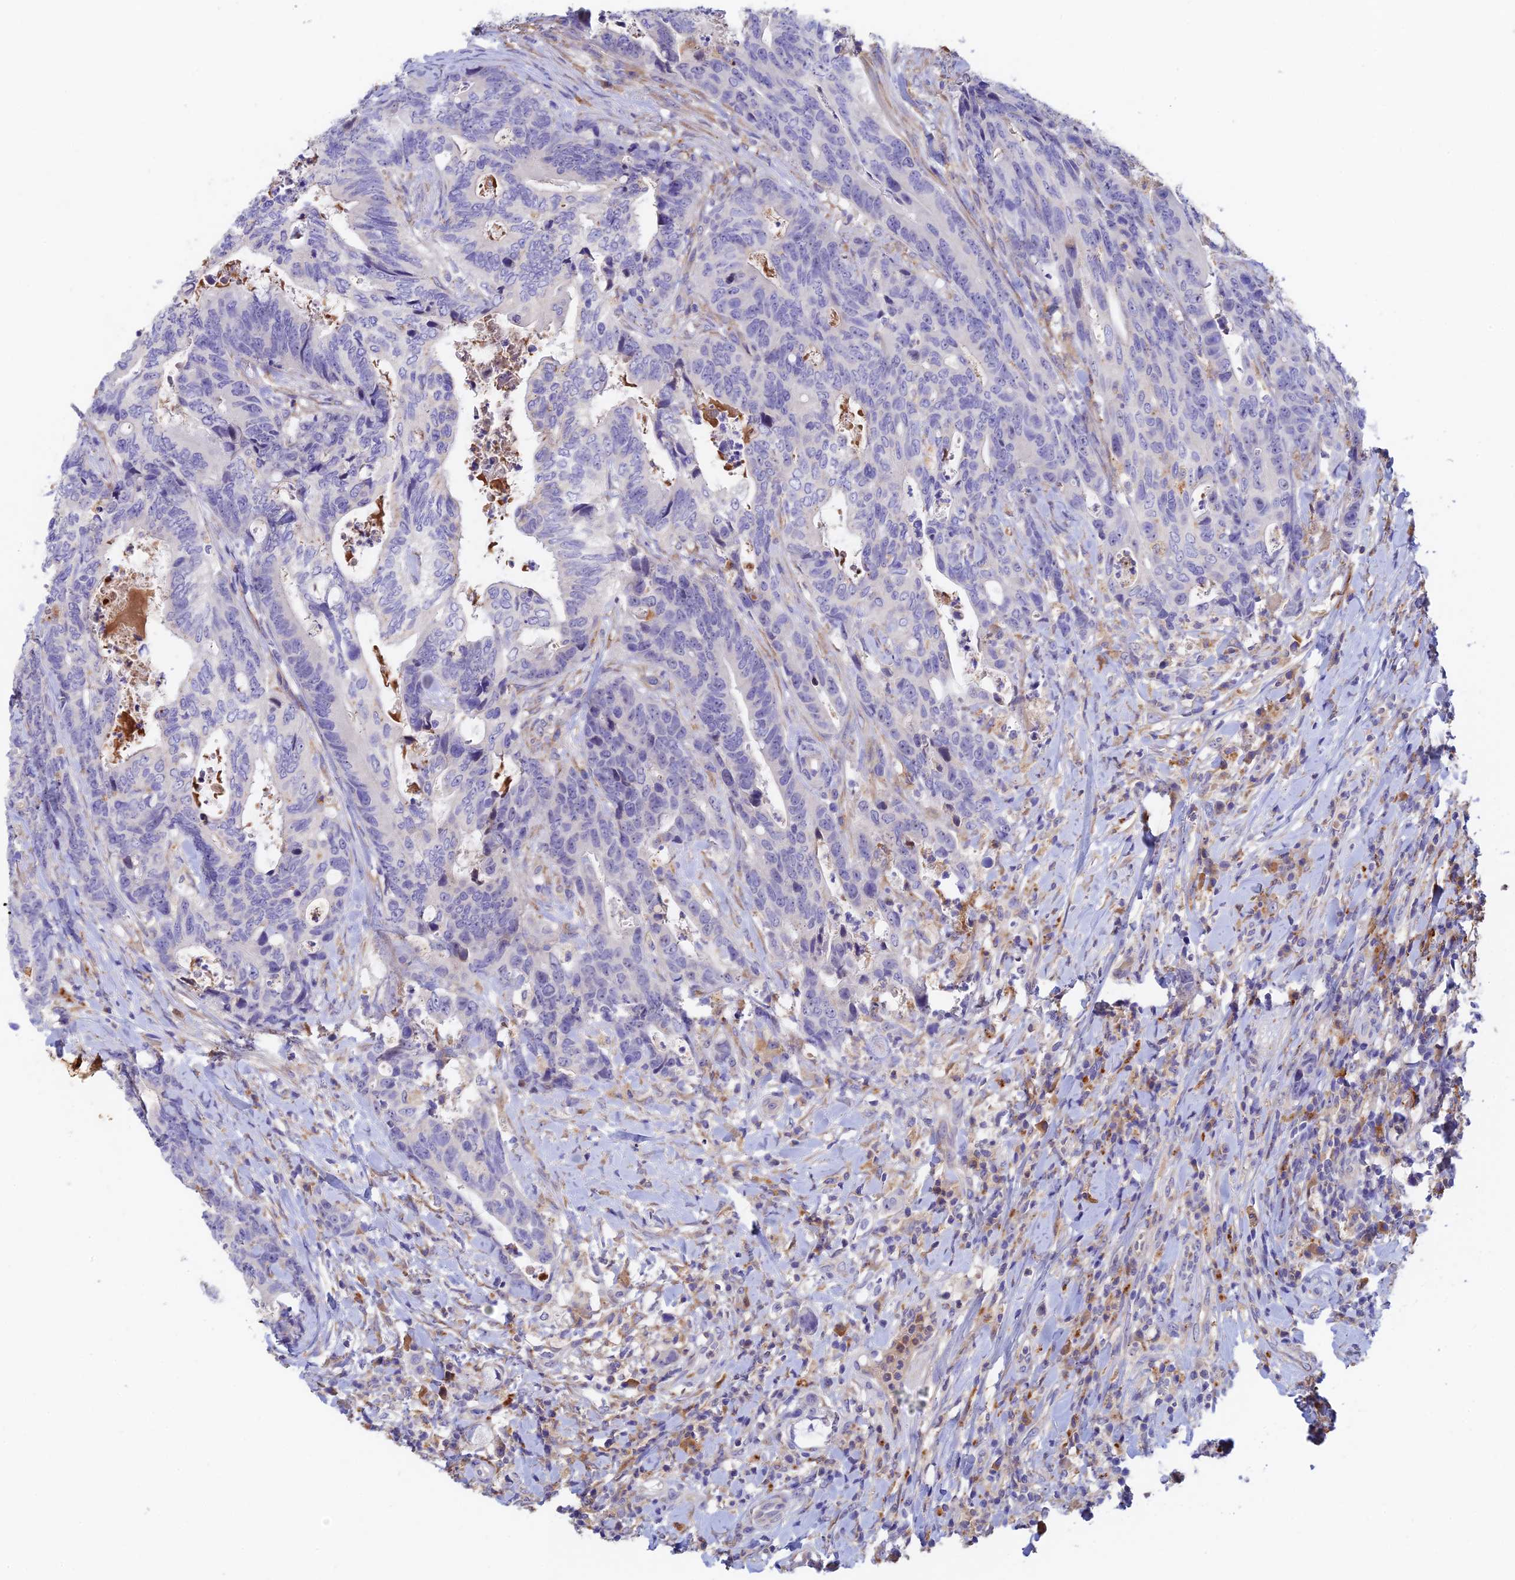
{"staining": {"intensity": "negative", "quantity": "none", "location": "none"}, "tissue": "colorectal cancer", "cell_type": "Tumor cells", "image_type": "cancer", "snomed": [{"axis": "morphology", "description": "Adenocarcinoma, NOS"}, {"axis": "topography", "description": "Colon"}], "caption": "Tumor cells show no significant staining in colorectal cancer (adenocarcinoma).", "gene": "RPGRIP1L", "patient": {"sex": "female", "age": 82}}